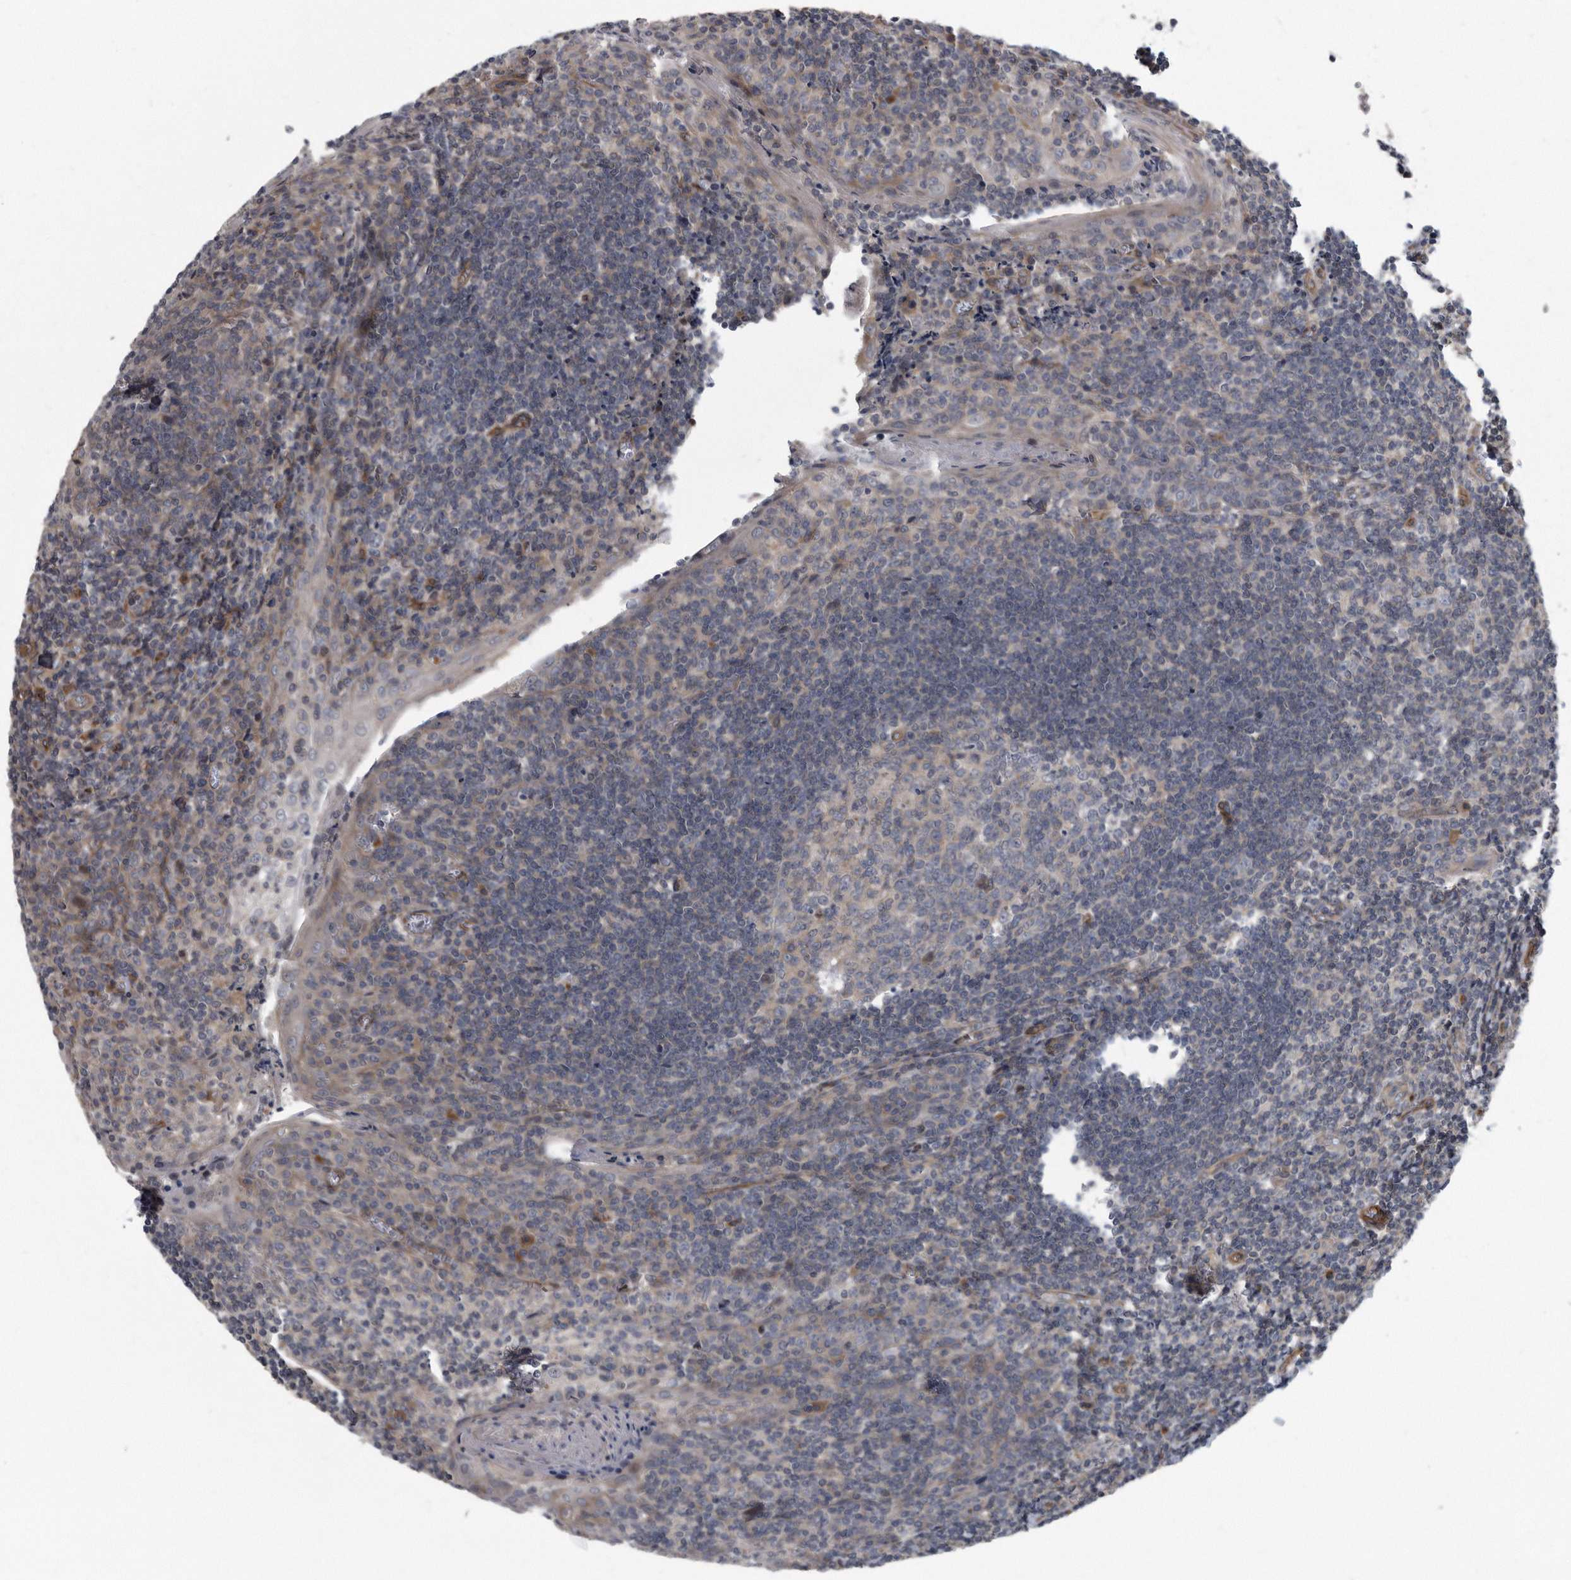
{"staining": {"intensity": "negative", "quantity": "none", "location": "none"}, "tissue": "tonsil", "cell_type": "Germinal center cells", "image_type": "normal", "snomed": [{"axis": "morphology", "description": "Normal tissue, NOS"}, {"axis": "topography", "description": "Tonsil"}], "caption": "Germinal center cells show no significant positivity in unremarkable tonsil. (Brightfield microscopy of DAB immunohistochemistry (IHC) at high magnification).", "gene": "ARMCX1", "patient": {"sex": "male", "age": 27}}